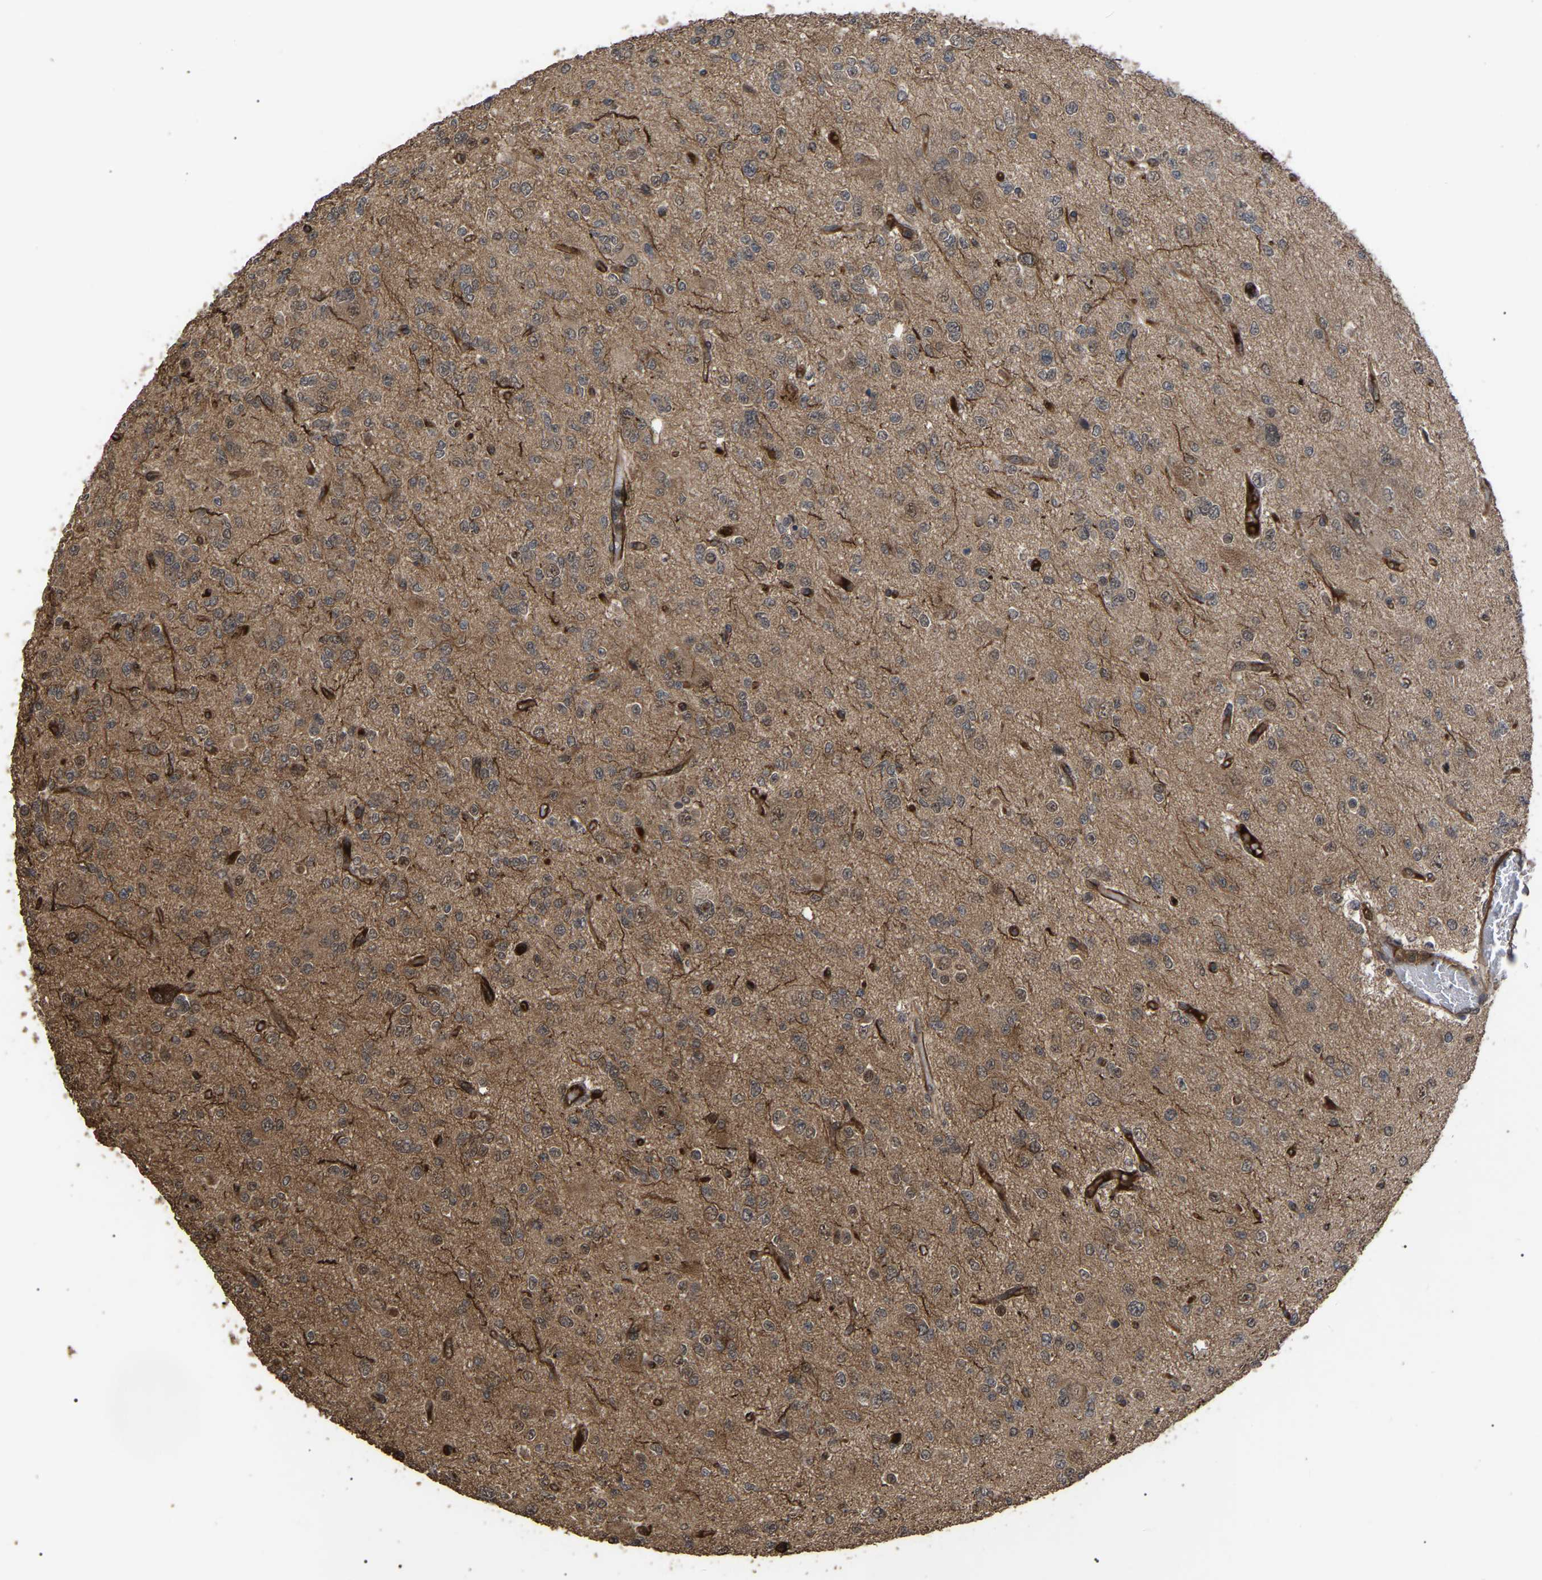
{"staining": {"intensity": "moderate", "quantity": ">75%", "location": "cytoplasmic/membranous"}, "tissue": "glioma", "cell_type": "Tumor cells", "image_type": "cancer", "snomed": [{"axis": "morphology", "description": "Glioma, malignant, Low grade"}, {"axis": "topography", "description": "Brain"}], "caption": "Brown immunohistochemical staining in human malignant glioma (low-grade) displays moderate cytoplasmic/membranous expression in about >75% of tumor cells.", "gene": "FAM161B", "patient": {"sex": "male", "age": 38}}